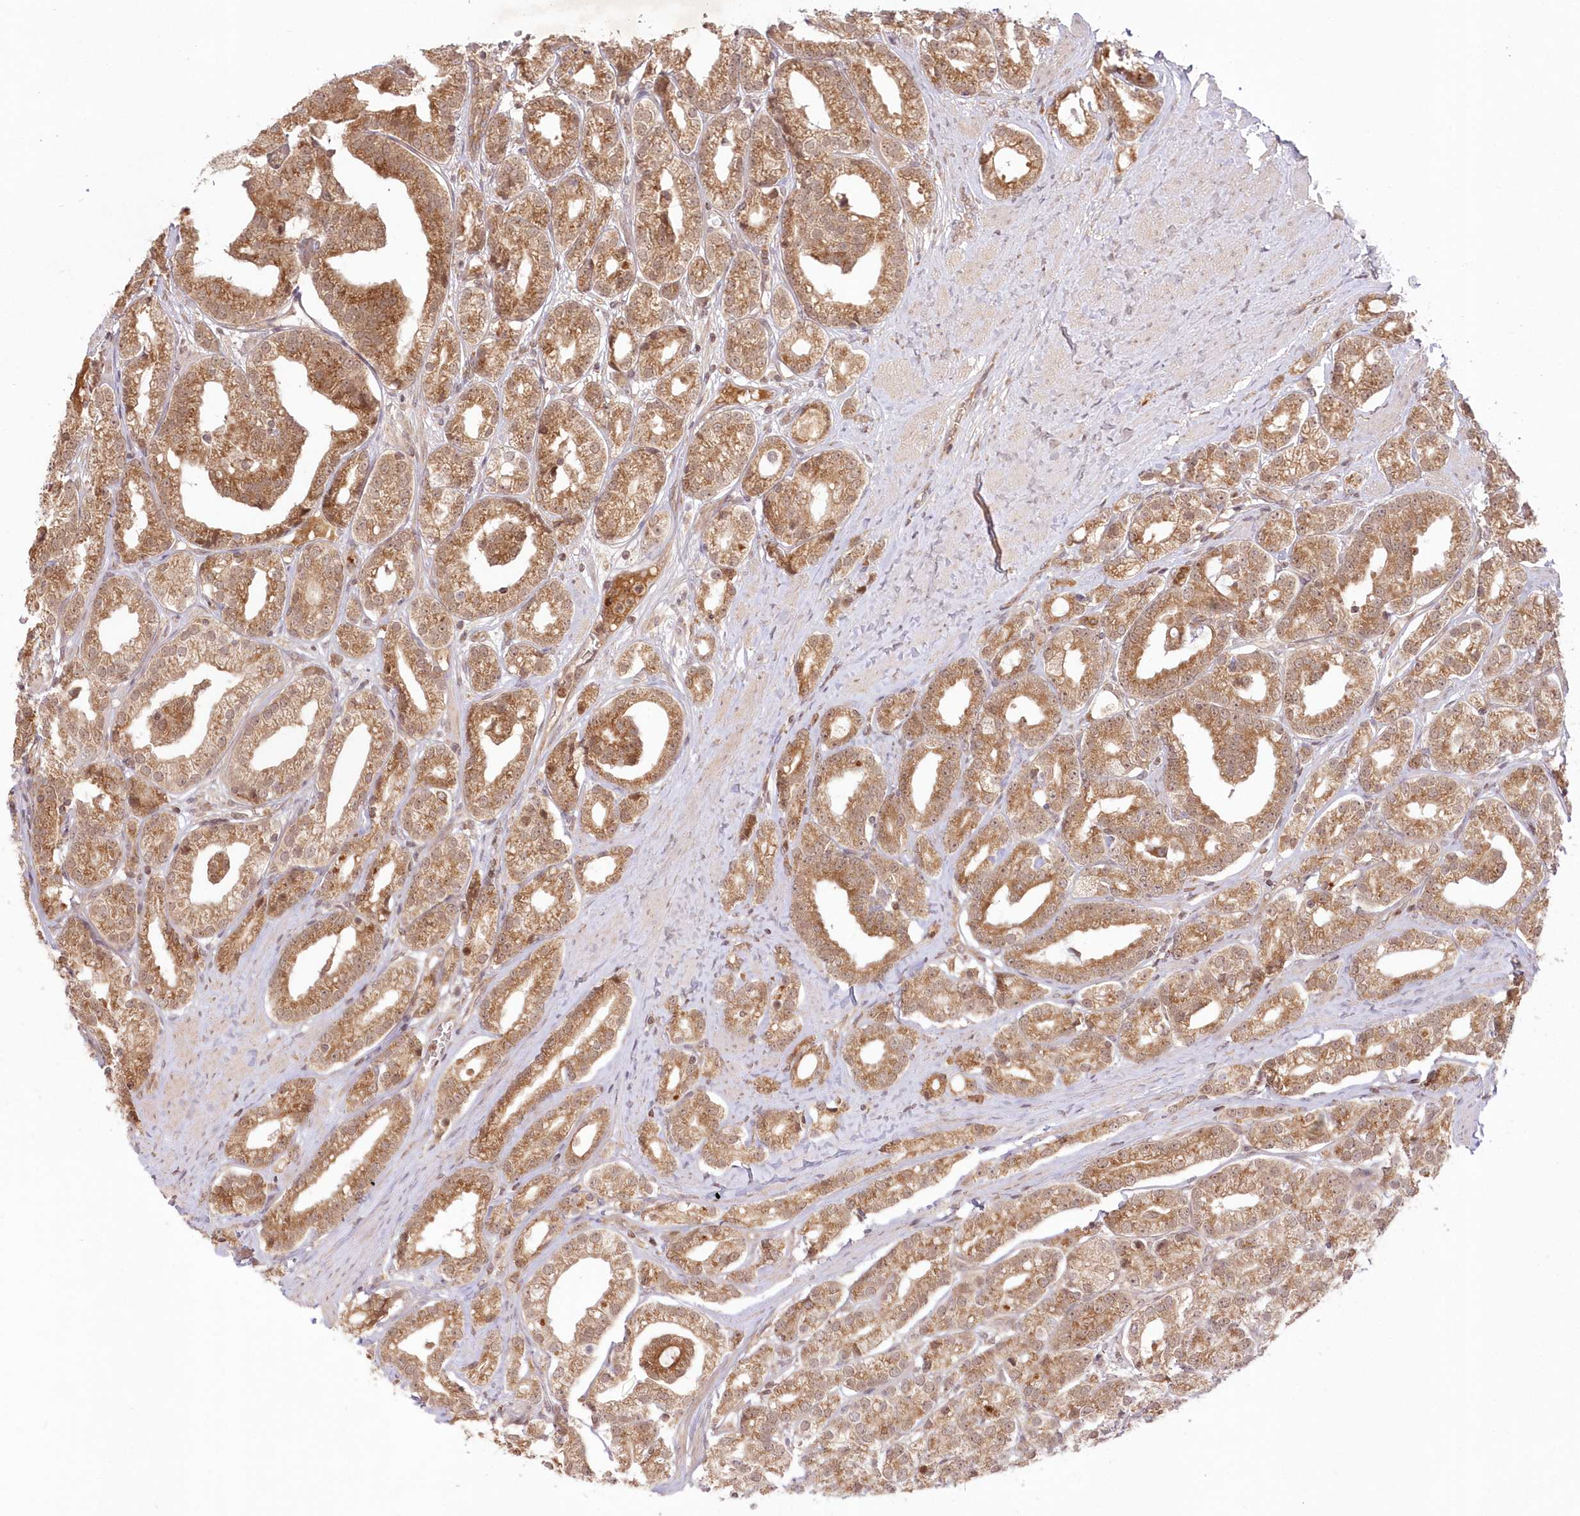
{"staining": {"intensity": "moderate", "quantity": ">75%", "location": "cytoplasmic/membranous"}, "tissue": "prostate cancer", "cell_type": "Tumor cells", "image_type": "cancer", "snomed": [{"axis": "morphology", "description": "Adenocarcinoma, High grade"}, {"axis": "topography", "description": "Prostate"}], "caption": "Immunohistochemistry (IHC) (DAB (3,3'-diaminobenzidine)) staining of human prostate cancer (adenocarcinoma (high-grade)) shows moderate cytoplasmic/membranous protein staining in about >75% of tumor cells.", "gene": "MTMR3", "patient": {"sex": "male", "age": 69}}